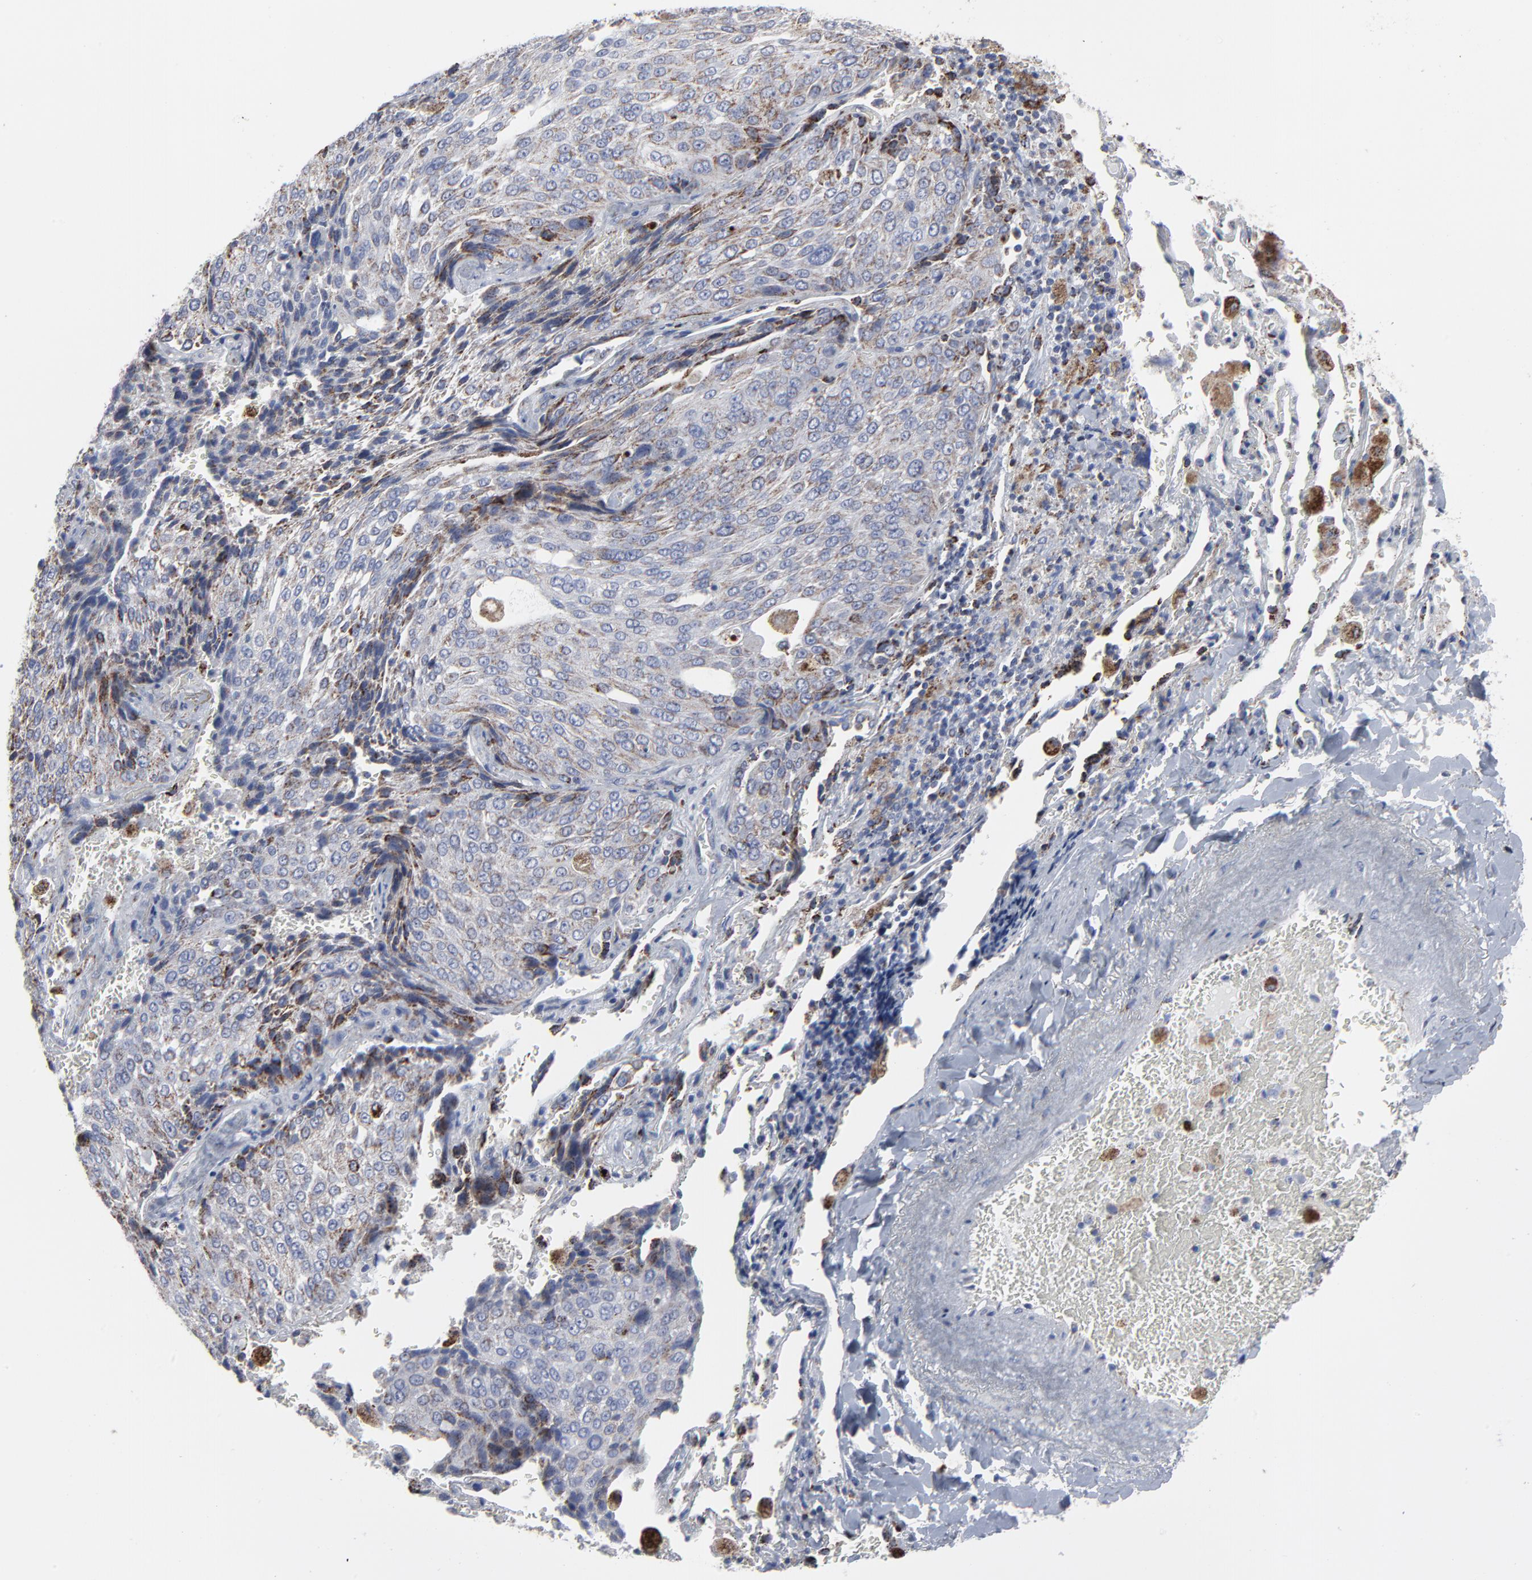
{"staining": {"intensity": "negative", "quantity": "none", "location": "none"}, "tissue": "lung cancer", "cell_type": "Tumor cells", "image_type": "cancer", "snomed": [{"axis": "morphology", "description": "Squamous cell carcinoma, NOS"}, {"axis": "topography", "description": "Lung"}], "caption": "Immunohistochemistry (IHC) image of squamous cell carcinoma (lung) stained for a protein (brown), which demonstrates no staining in tumor cells.", "gene": "TXNRD2", "patient": {"sex": "male", "age": 54}}